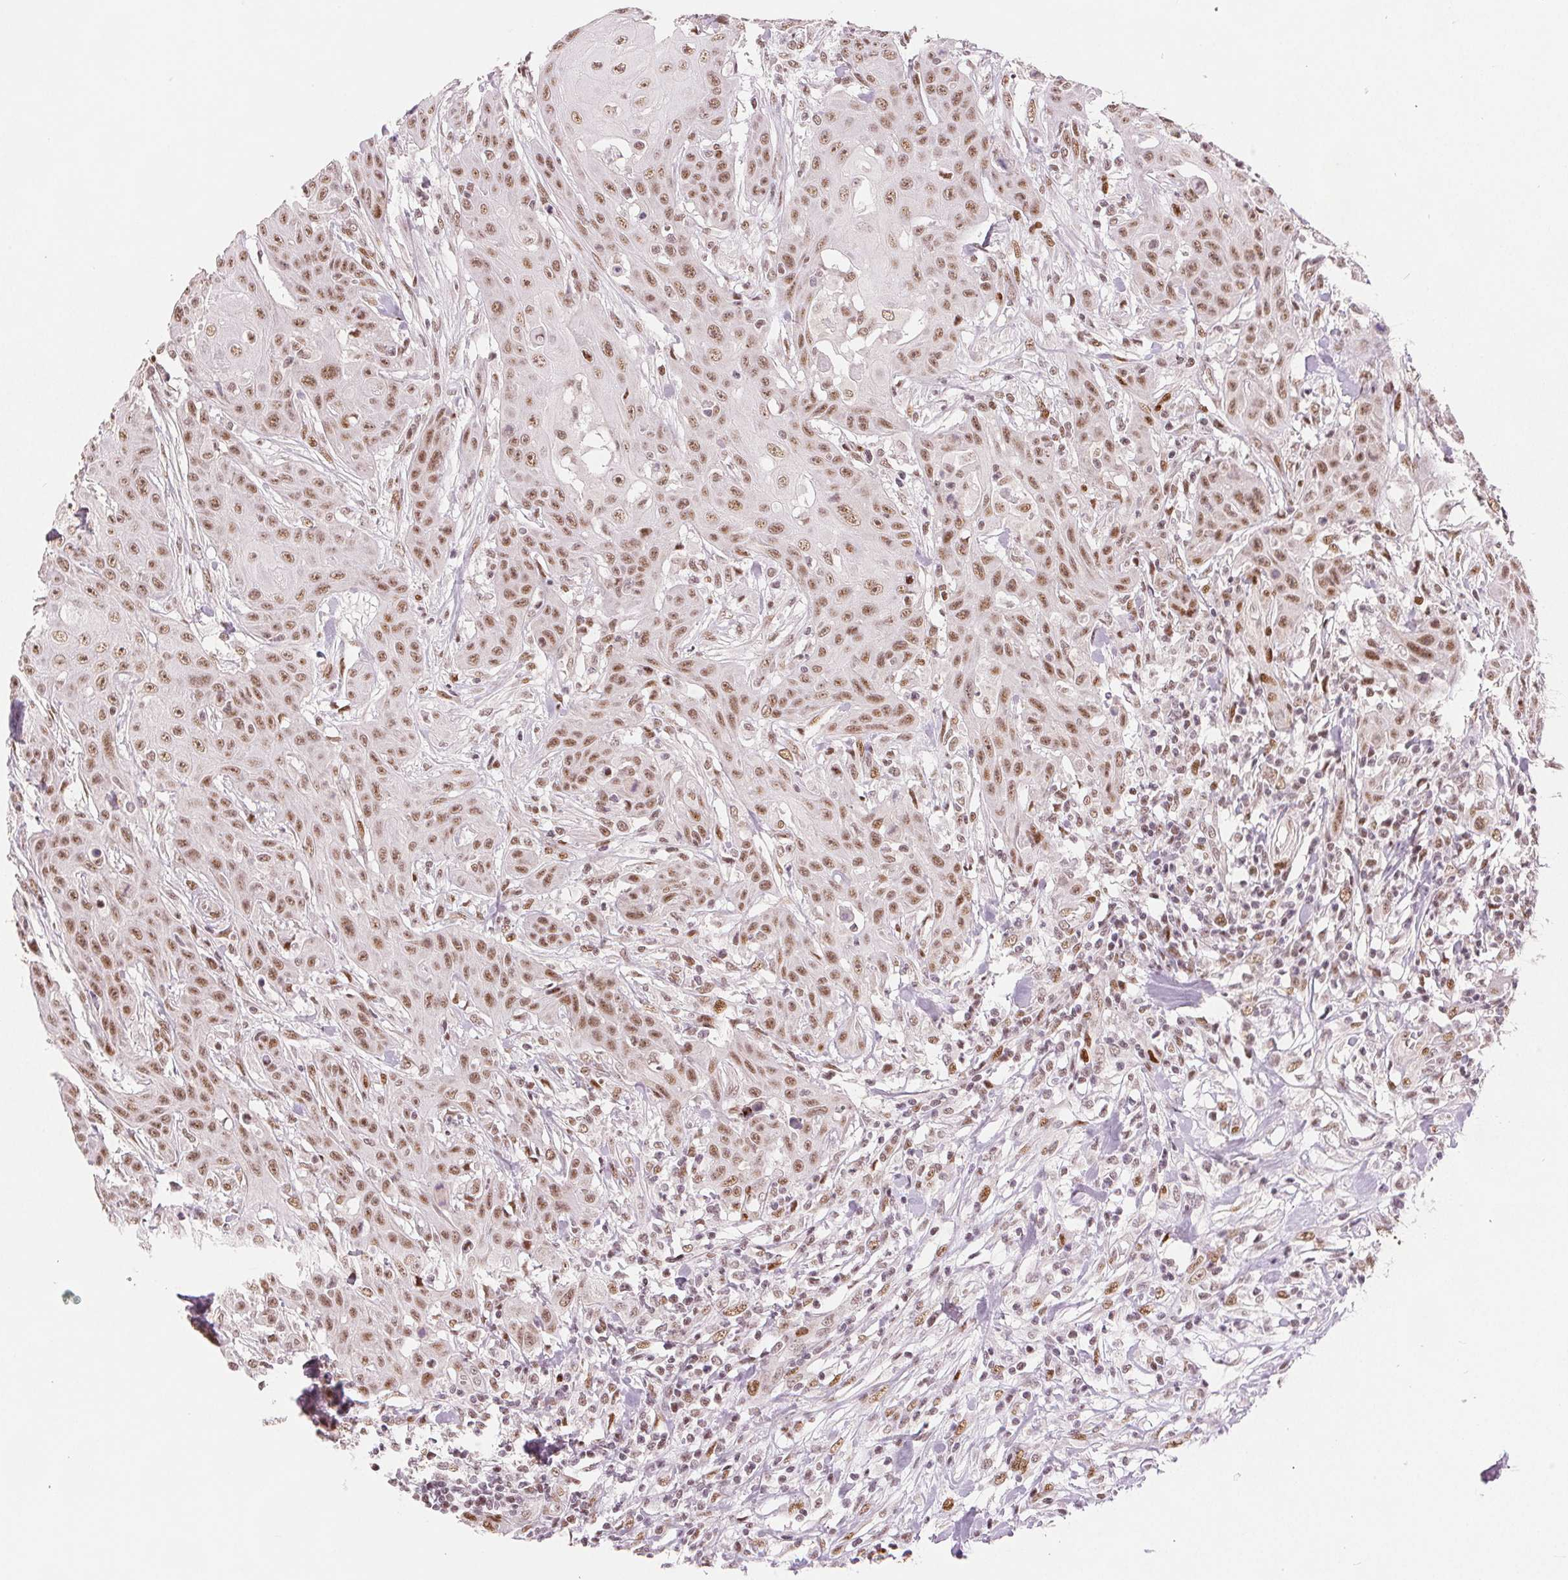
{"staining": {"intensity": "moderate", "quantity": ">75%", "location": "nuclear"}, "tissue": "head and neck cancer", "cell_type": "Tumor cells", "image_type": "cancer", "snomed": [{"axis": "morphology", "description": "Squamous cell carcinoma, NOS"}, {"axis": "topography", "description": "Oral tissue"}, {"axis": "topography", "description": "Head-Neck"}], "caption": "Protein analysis of squamous cell carcinoma (head and neck) tissue shows moderate nuclear staining in about >75% of tumor cells.", "gene": "ZNF703", "patient": {"sex": "female", "age": 55}}